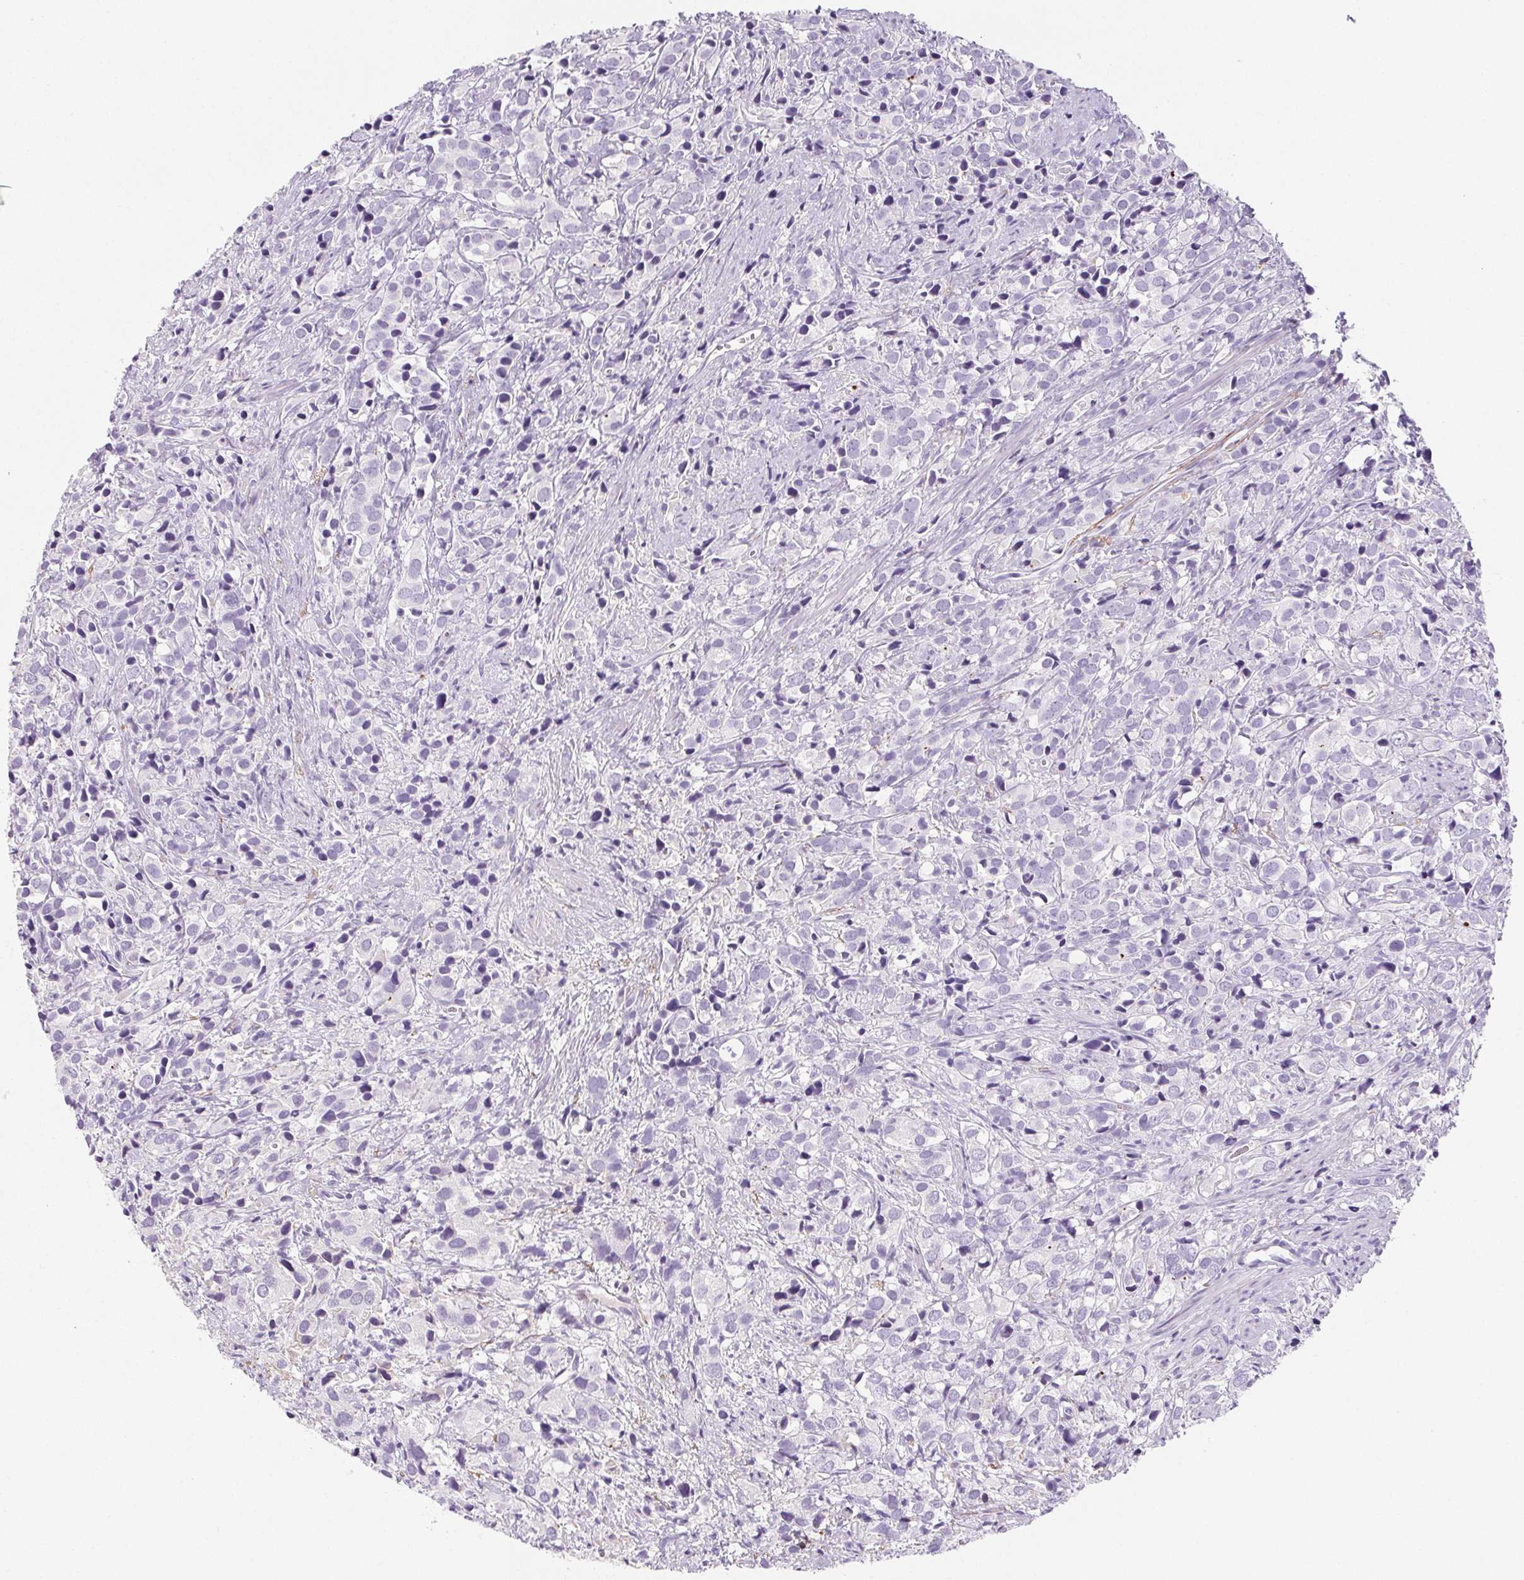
{"staining": {"intensity": "negative", "quantity": "none", "location": "none"}, "tissue": "prostate cancer", "cell_type": "Tumor cells", "image_type": "cancer", "snomed": [{"axis": "morphology", "description": "Adenocarcinoma, High grade"}, {"axis": "topography", "description": "Prostate"}], "caption": "Tumor cells are negative for protein expression in human prostate cancer. The staining is performed using DAB (3,3'-diaminobenzidine) brown chromogen with nuclei counter-stained in using hematoxylin.", "gene": "VTN", "patient": {"sex": "male", "age": 86}}